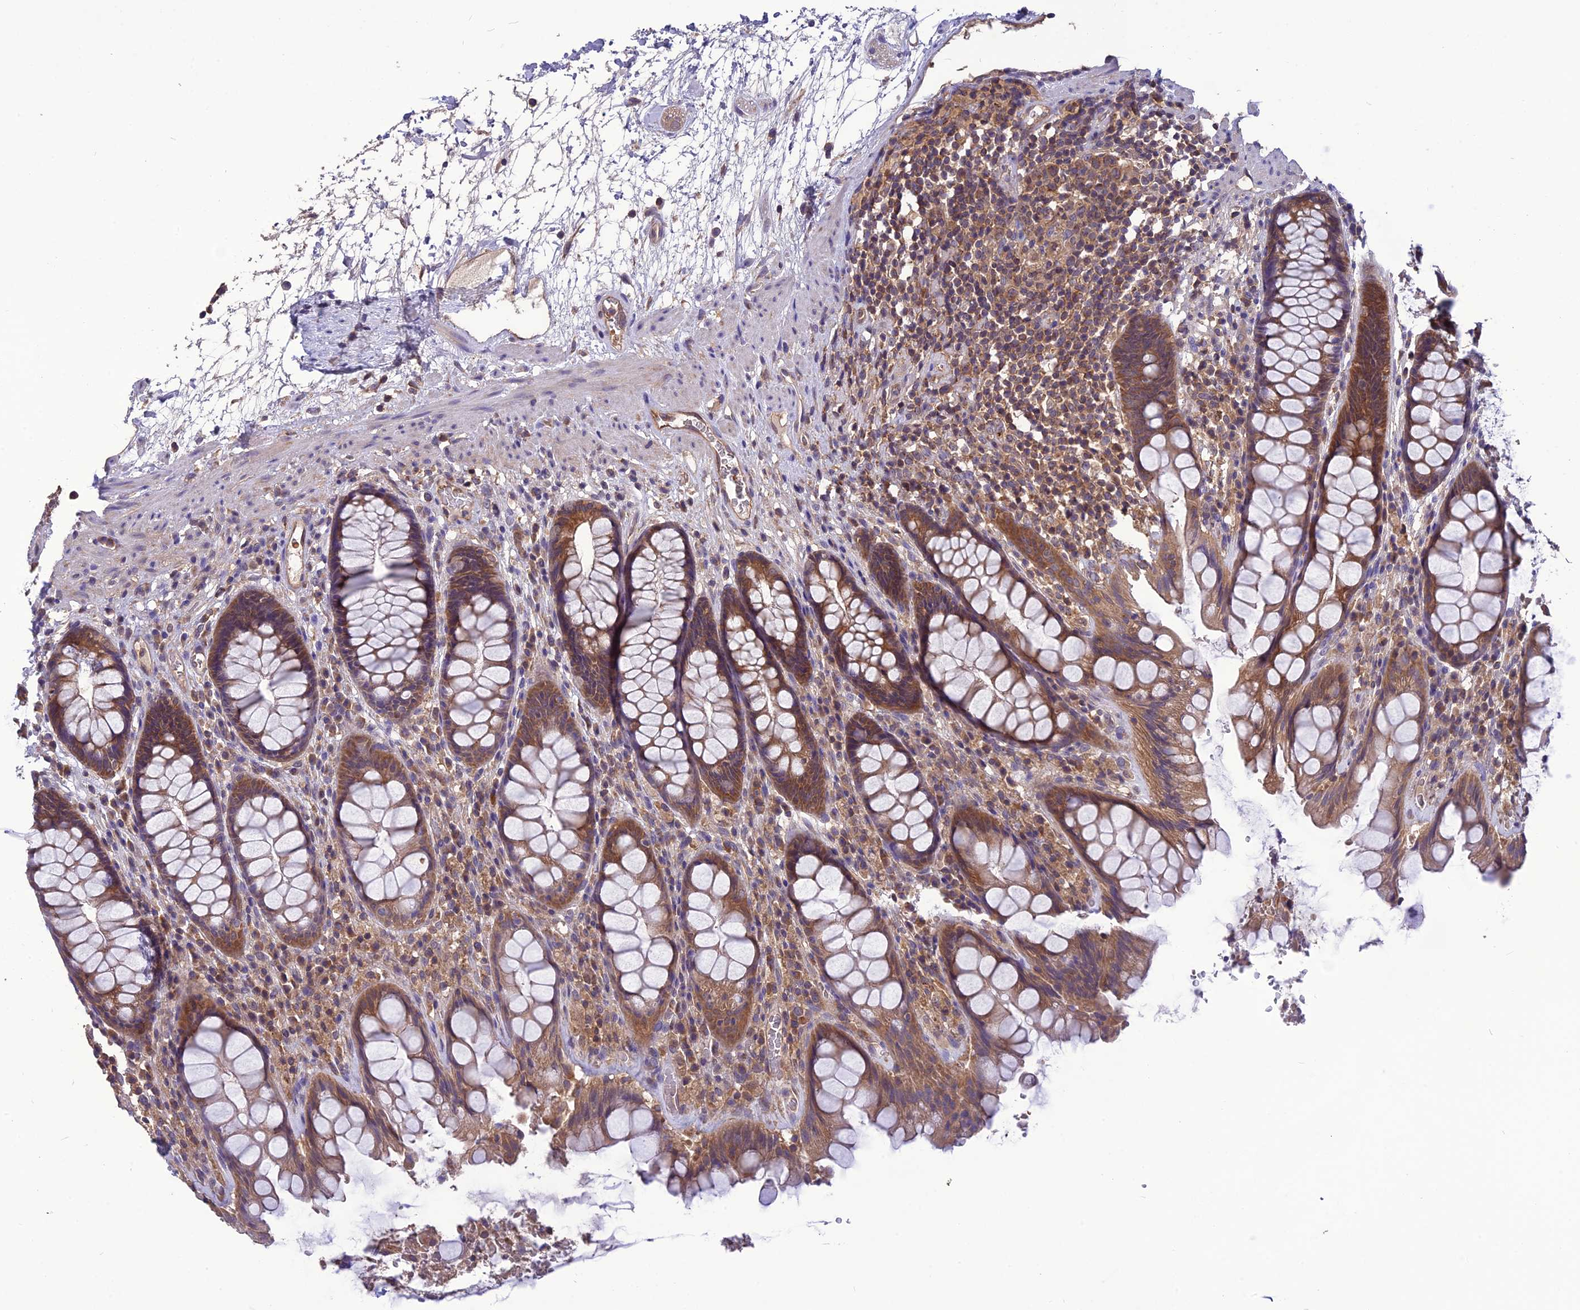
{"staining": {"intensity": "moderate", "quantity": ">75%", "location": "cytoplasmic/membranous"}, "tissue": "rectum", "cell_type": "Glandular cells", "image_type": "normal", "snomed": [{"axis": "morphology", "description": "Normal tissue, NOS"}, {"axis": "topography", "description": "Rectum"}], "caption": "A high-resolution micrograph shows IHC staining of normal rectum, which exhibits moderate cytoplasmic/membranous positivity in approximately >75% of glandular cells.", "gene": "PSMF1", "patient": {"sex": "male", "age": 64}}